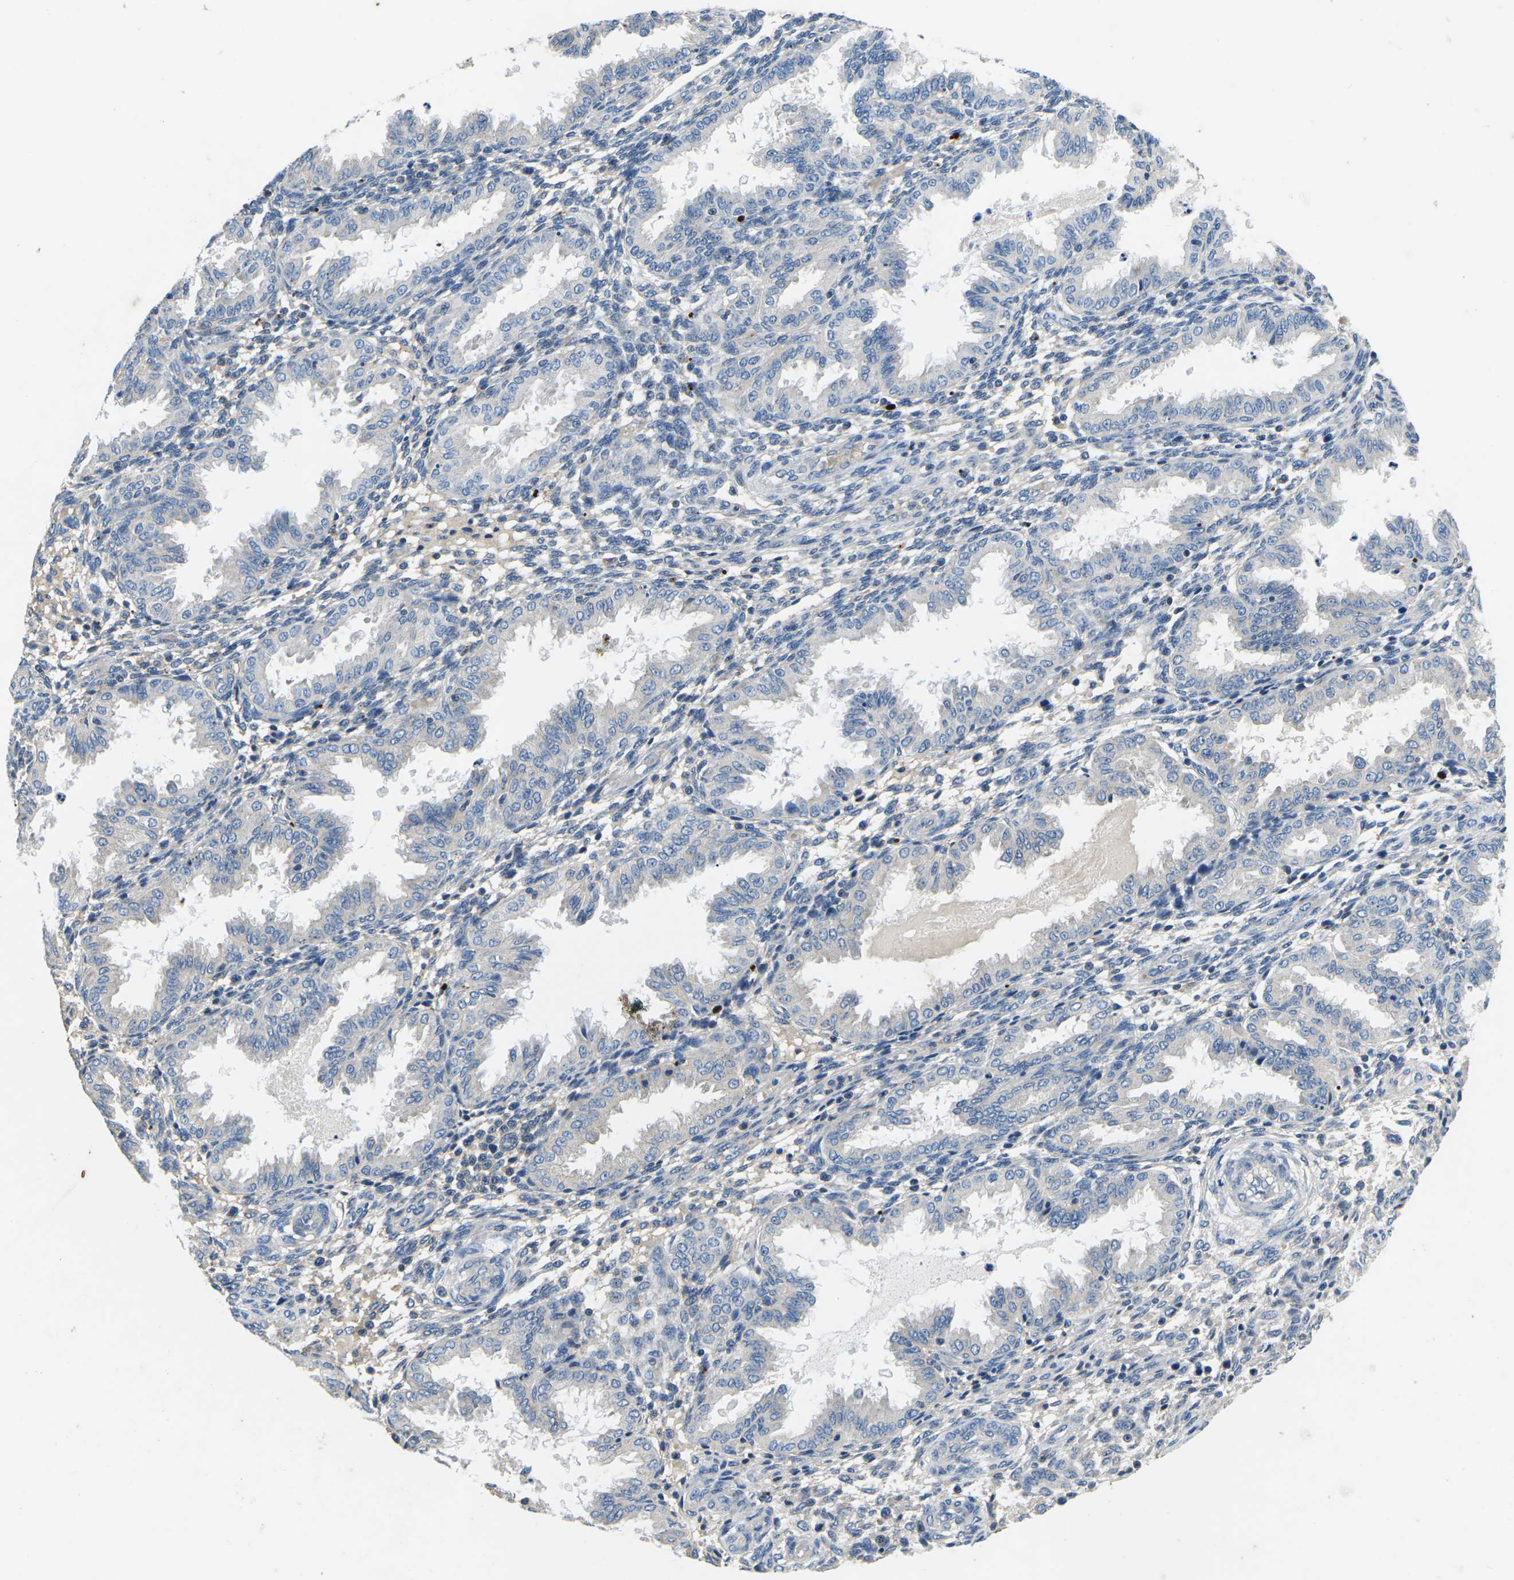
{"staining": {"intensity": "negative", "quantity": "none", "location": "none"}, "tissue": "endometrium", "cell_type": "Cells in endometrial stroma", "image_type": "normal", "snomed": [{"axis": "morphology", "description": "Normal tissue, NOS"}, {"axis": "topography", "description": "Endometrium"}], "caption": "Cells in endometrial stroma are negative for brown protein staining in benign endometrium. Brightfield microscopy of immunohistochemistry stained with DAB (brown) and hematoxylin (blue), captured at high magnification.", "gene": "PDCD6IP", "patient": {"sex": "female", "age": 33}}